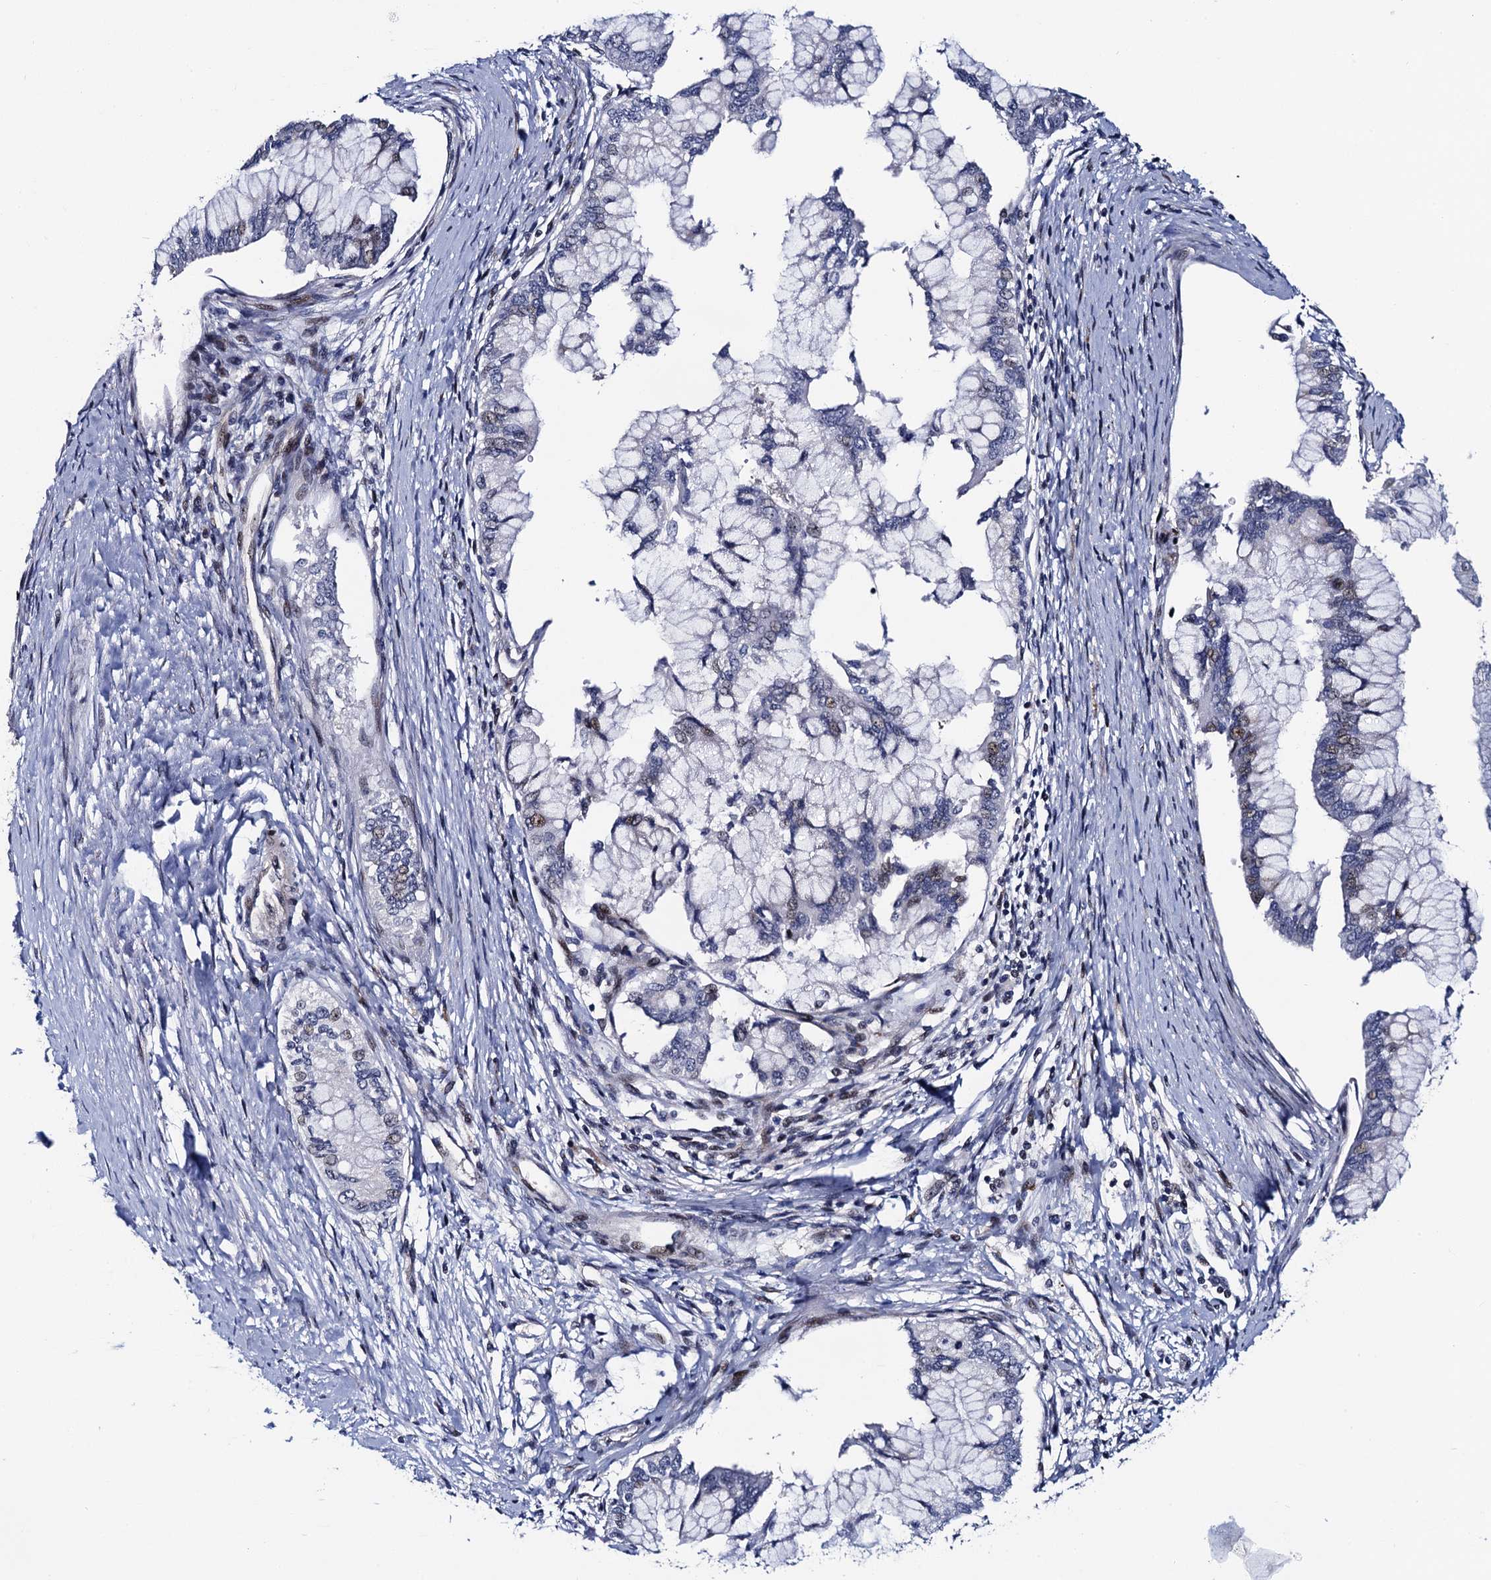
{"staining": {"intensity": "weak", "quantity": "<25%", "location": "nuclear"}, "tissue": "pancreatic cancer", "cell_type": "Tumor cells", "image_type": "cancer", "snomed": [{"axis": "morphology", "description": "Adenocarcinoma, NOS"}, {"axis": "topography", "description": "Pancreas"}], "caption": "Immunohistochemistry (IHC) of pancreatic adenocarcinoma demonstrates no positivity in tumor cells.", "gene": "TRMT112", "patient": {"sex": "male", "age": 46}}